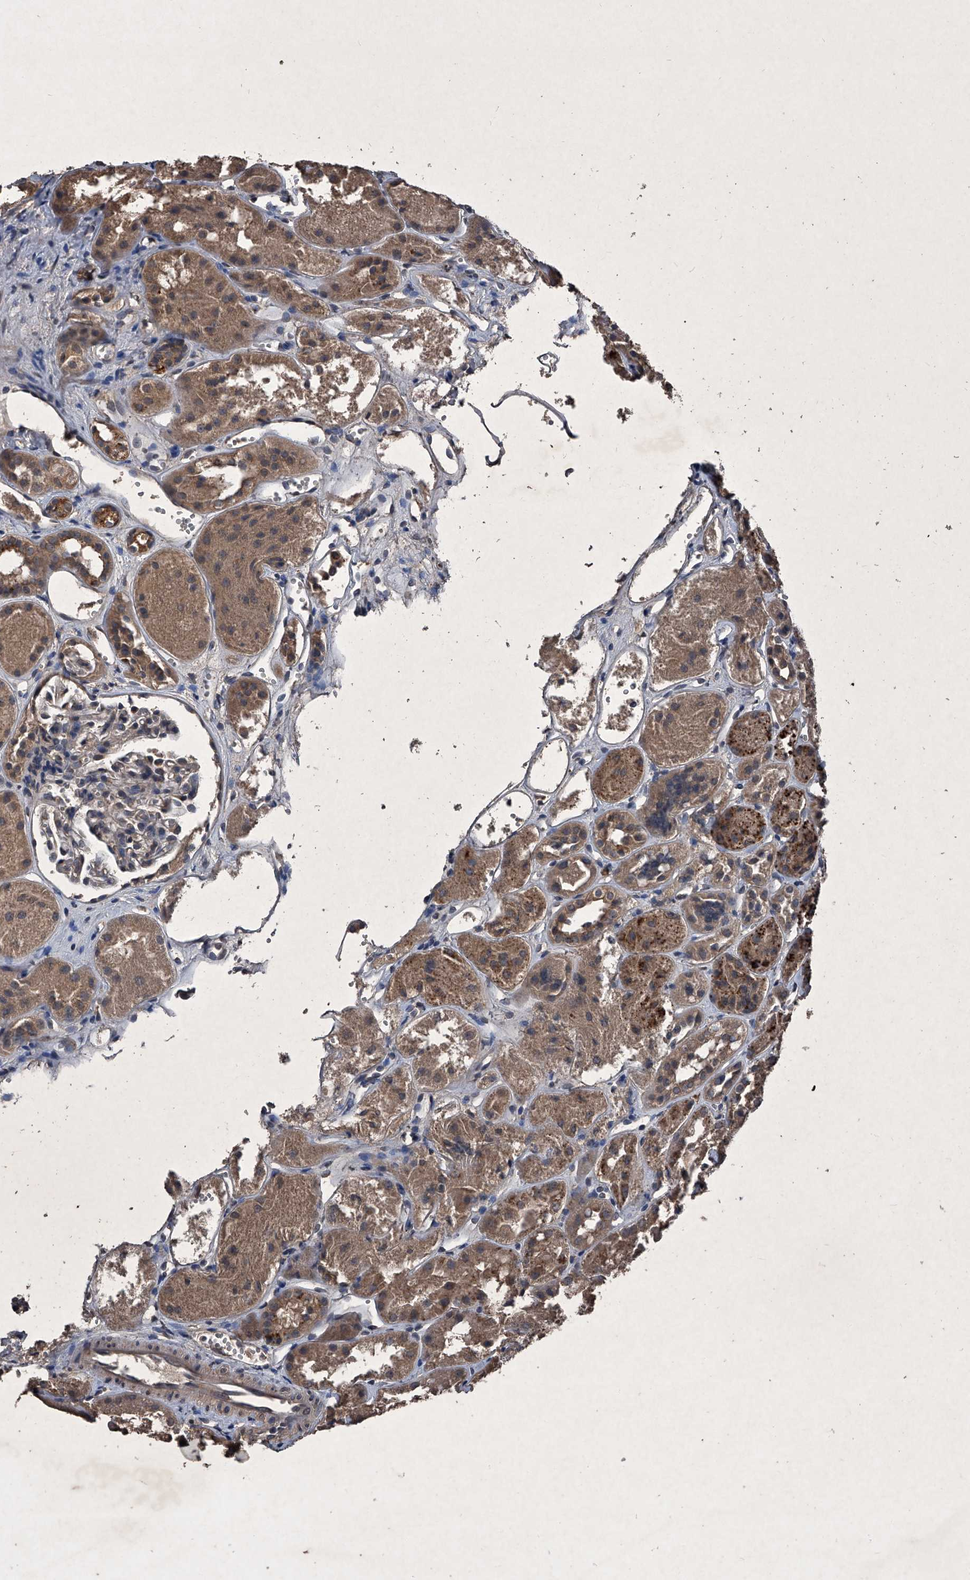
{"staining": {"intensity": "negative", "quantity": "none", "location": "none"}, "tissue": "kidney", "cell_type": "Cells in glomeruli", "image_type": "normal", "snomed": [{"axis": "morphology", "description": "Normal tissue, NOS"}, {"axis": "topography", "description": "Kidney"}], "caption": "This photomicrograph is of benign kidney stained with immunohistochemistry to label a protein in brown with the nuclei are counter-stained blue. There is no positivity in cells in glomeruli. (Brightfield microscopy of DAB immunohistochemistry at high magnification).", "gene": "MAPKAP1", "patient": {"sex": "male", "age": 16}}